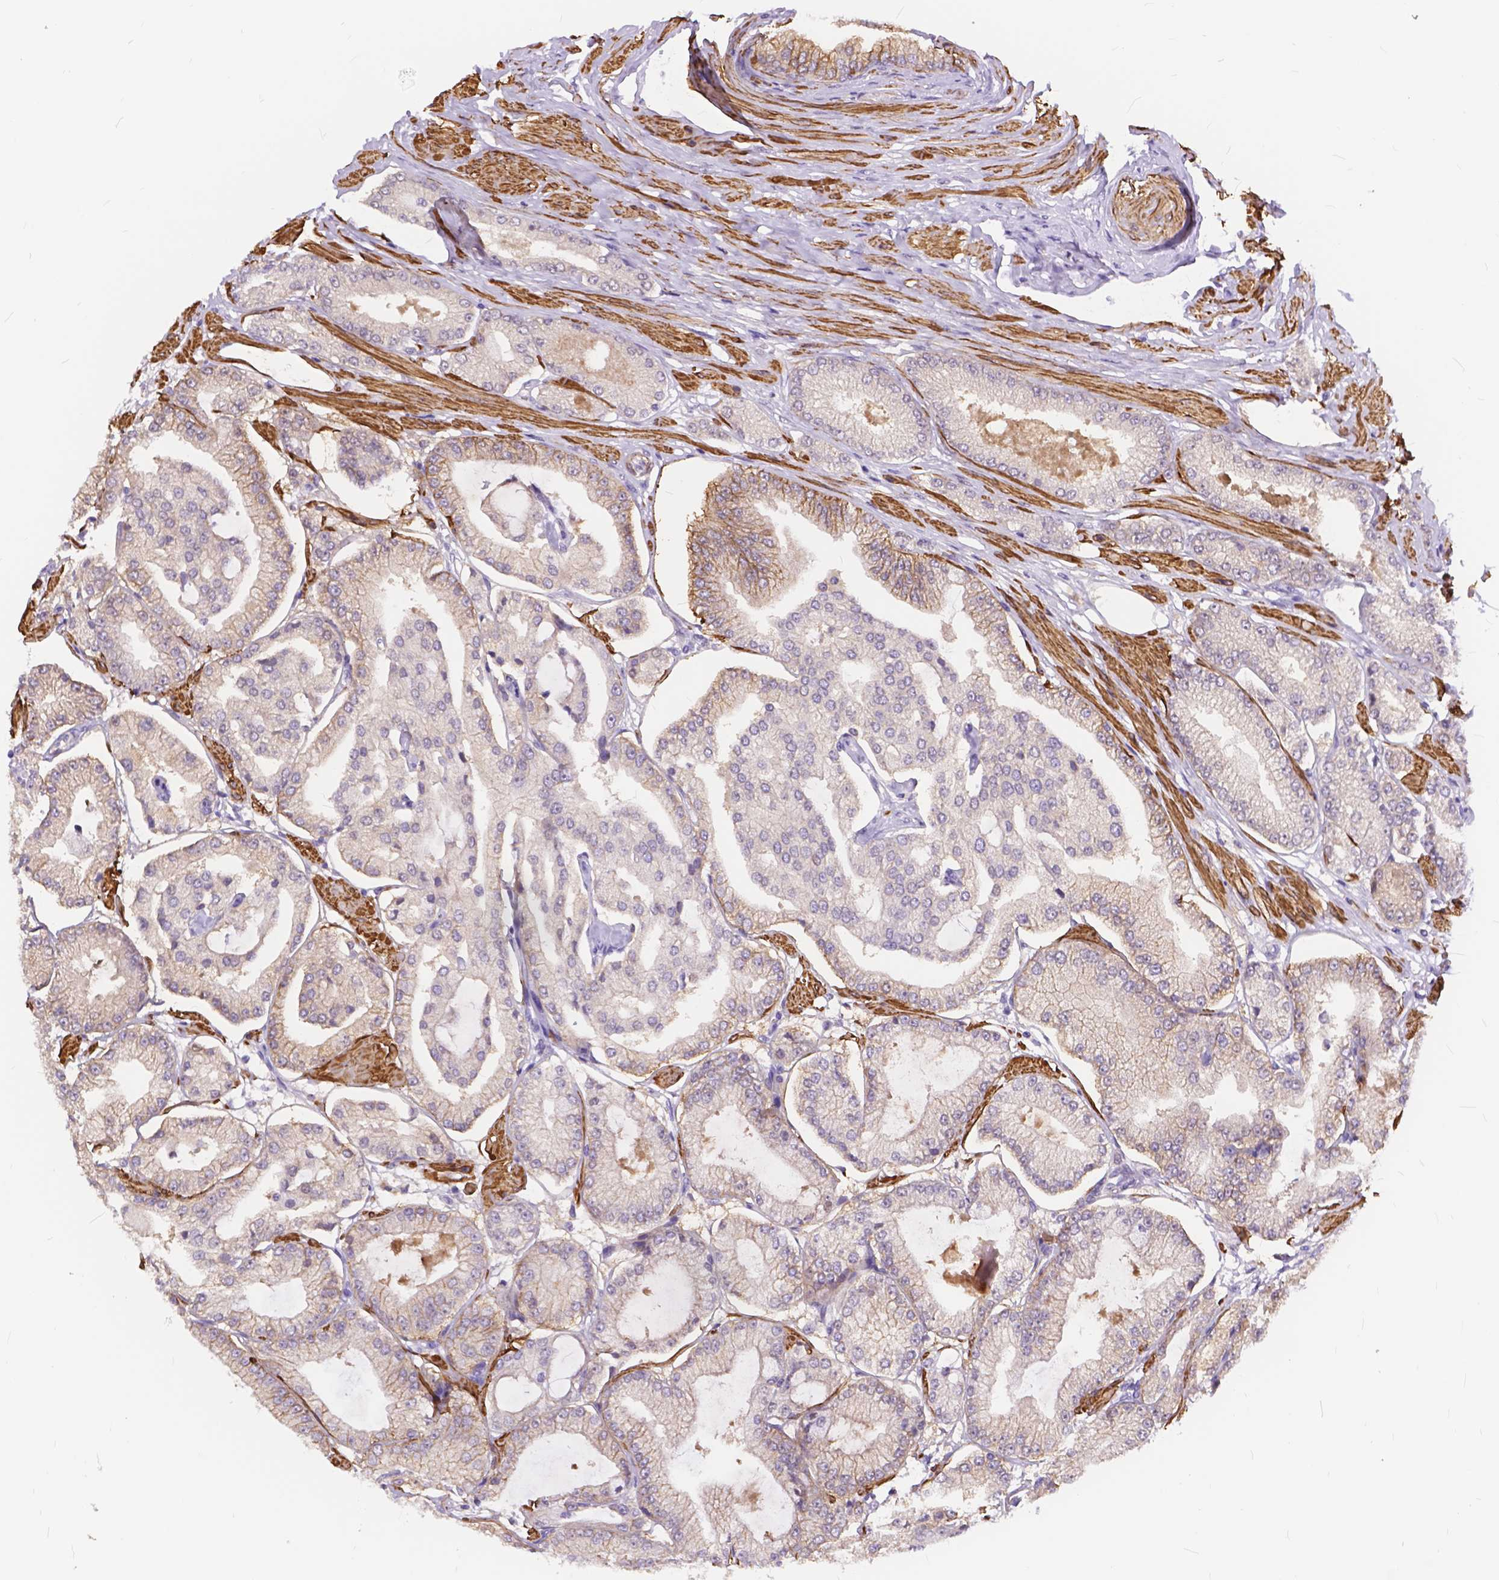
{"staining": {"intensity": "moderate", "quantity": "<25%", "location": "cytoplasmic/membranous"}, "tissue": "prostate cancer", "cell_type": "Tumor cells", "image_type": "cancer", "snomed": [{"axis": "morphology", "description": "Adenocarcinoma, Low grade"}, {"axis": "topography", "description": "Prostate"}], "caption": "A high-resolution micrograph shows immunohistochemistry (IHC) staining of prostate low-grade adenocarcinoma, which displays moderate cytoplasmic/membranous positivity in about <25% of tumor cells.", "gene": "MAN2C1", "patient": {"sex": "male", "age": 55}}